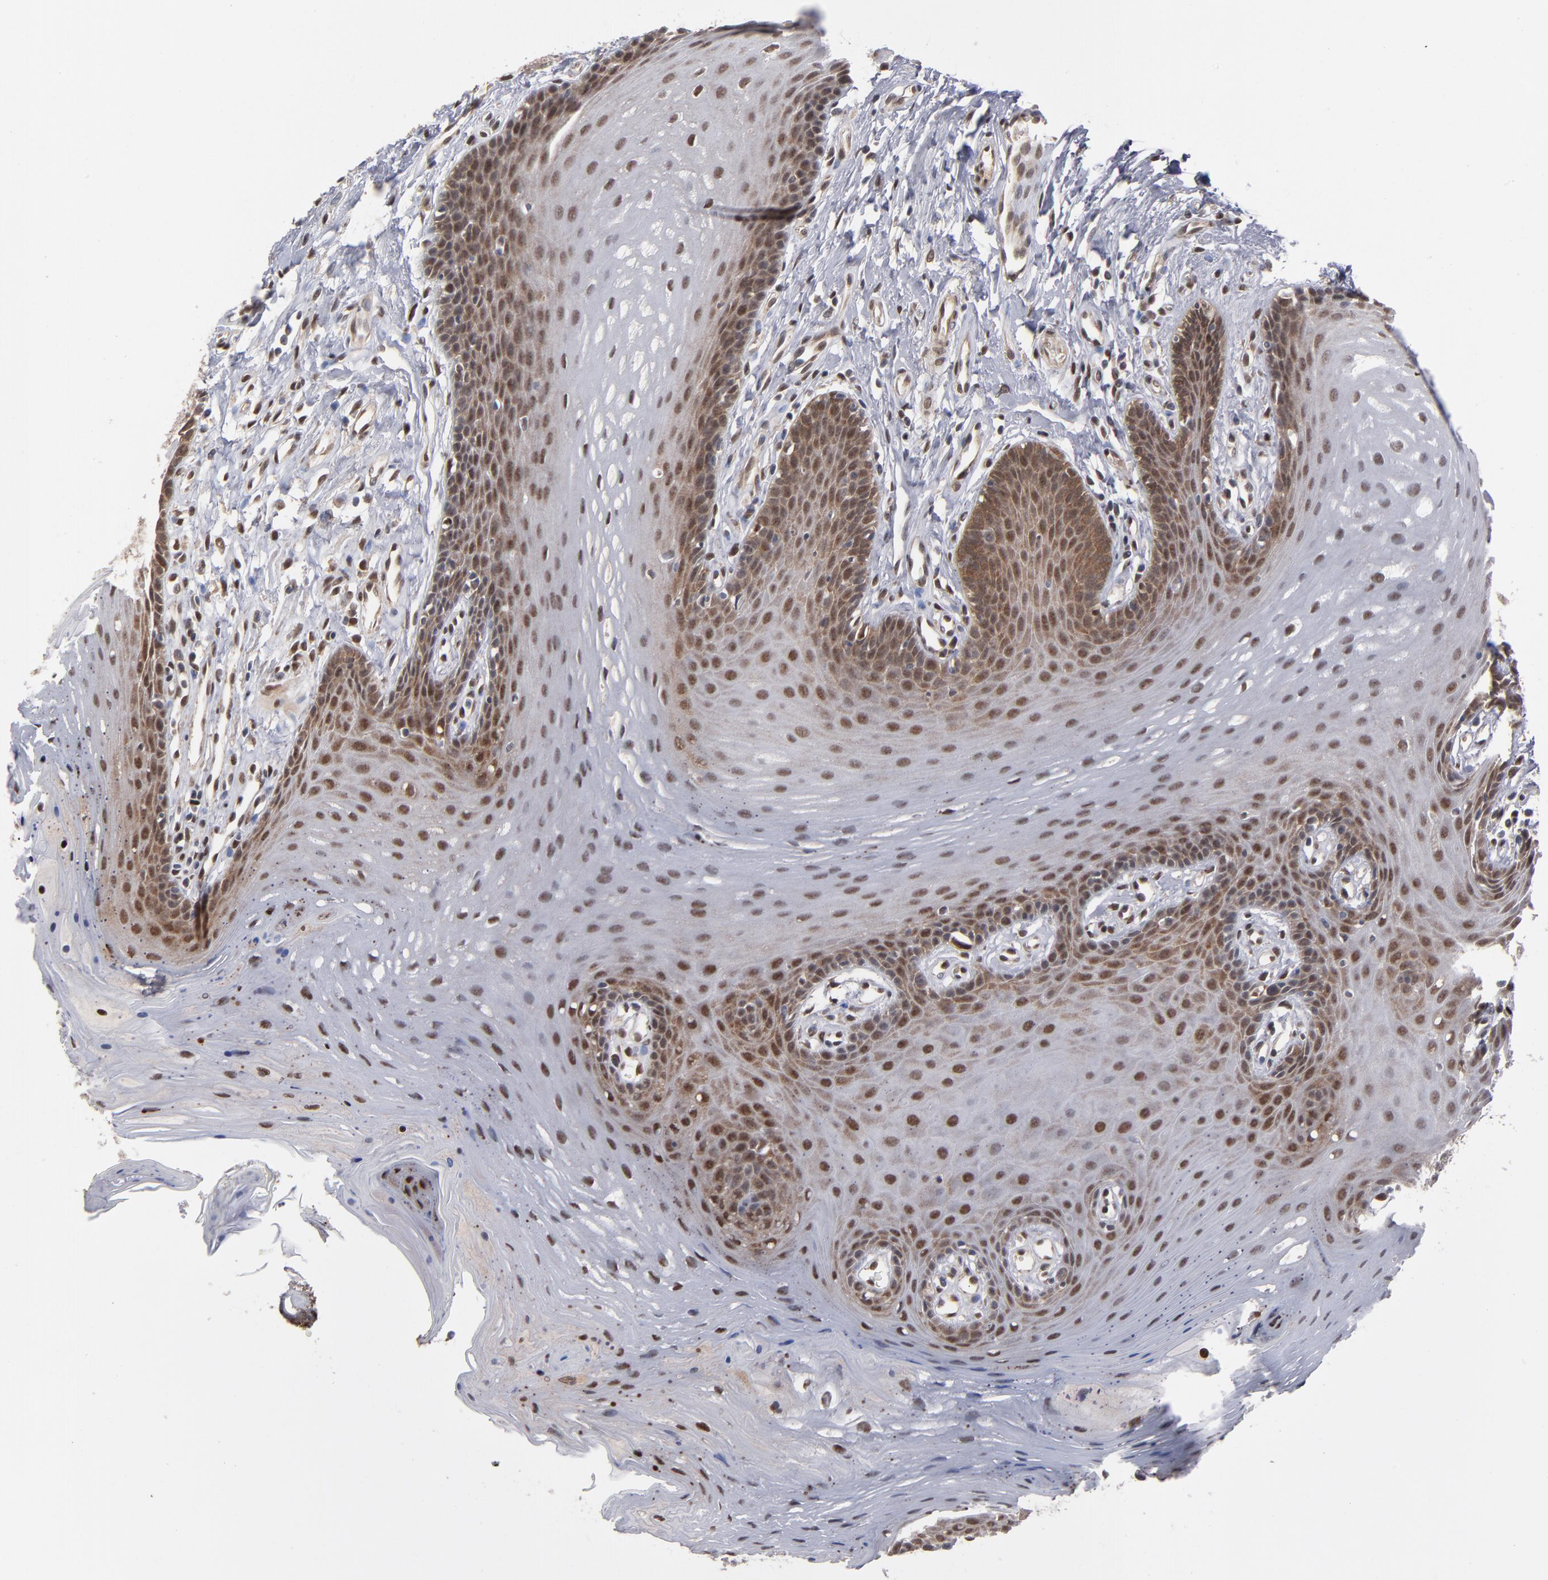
{"staining": {"intensity": "moderate", "quantity": "25%-75%", "location": "cytoplasmic/membranous,nuclear"}, "tissue": "oral mucosa", "cell_type": "Squamous epithelial cells", "image_type": "normal", "snomed": [{"axis": "morphology", "description": "Normal tissue, NOS"}, {"axis": "topography", "description": "Oral tissue"}], "caption": "This is a micrograph of immunohistochemistry staining of unremarkable oral mucosa, which shows moderate staining in the cytoplasmic/membranous,nuclear of squamous epithelial cells.", "gene": "HUWE1", "patient": {"sex": "male", "age": 62}}